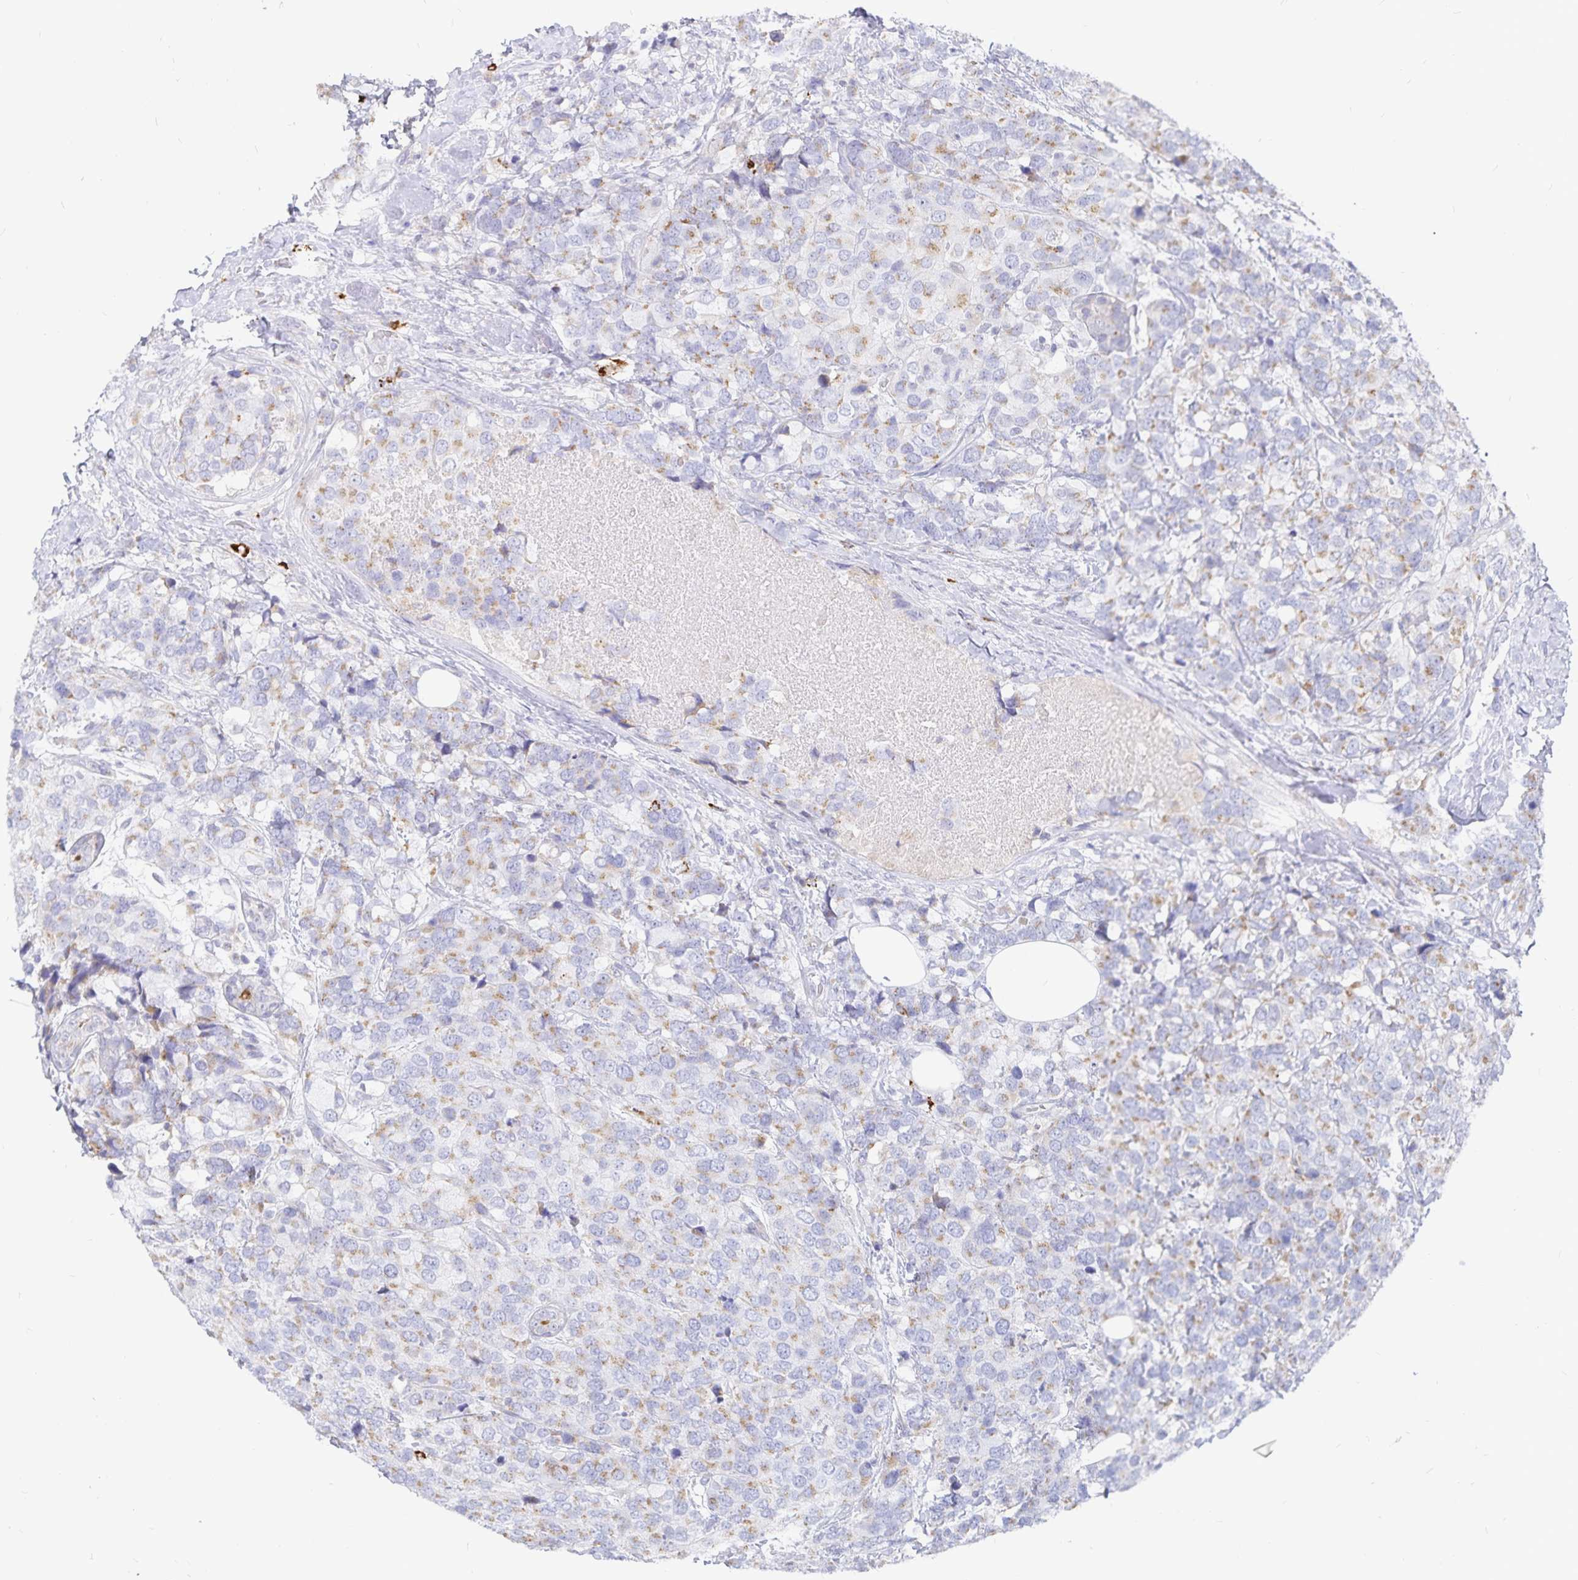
{"staining": {"intensity": "weak", "quantity": "25%-75%", "location": "cytoplasmic/membranous"}, "tissue": "breast cancer", "cell_type": "Tumor cells", "image_type": "cancer", "snomed": [{"axis": "morphology", "description": "Lobular carcinoma"}, {"axis": "topography", "description": "Breast"}], "caption": "Immunohistochemistry (IHC) micrograph of neoplastic tissue: human lobular carcinoma (breast) stained using IHC demonstrates low levels of weak protein expression localized specifically in the cytoplasmic/membranous of tumor cells, appearing as a cytoplasmic/membranous brown color.", "gene": "PKHD1", "patient": {"sex": "female", "age": 59}}